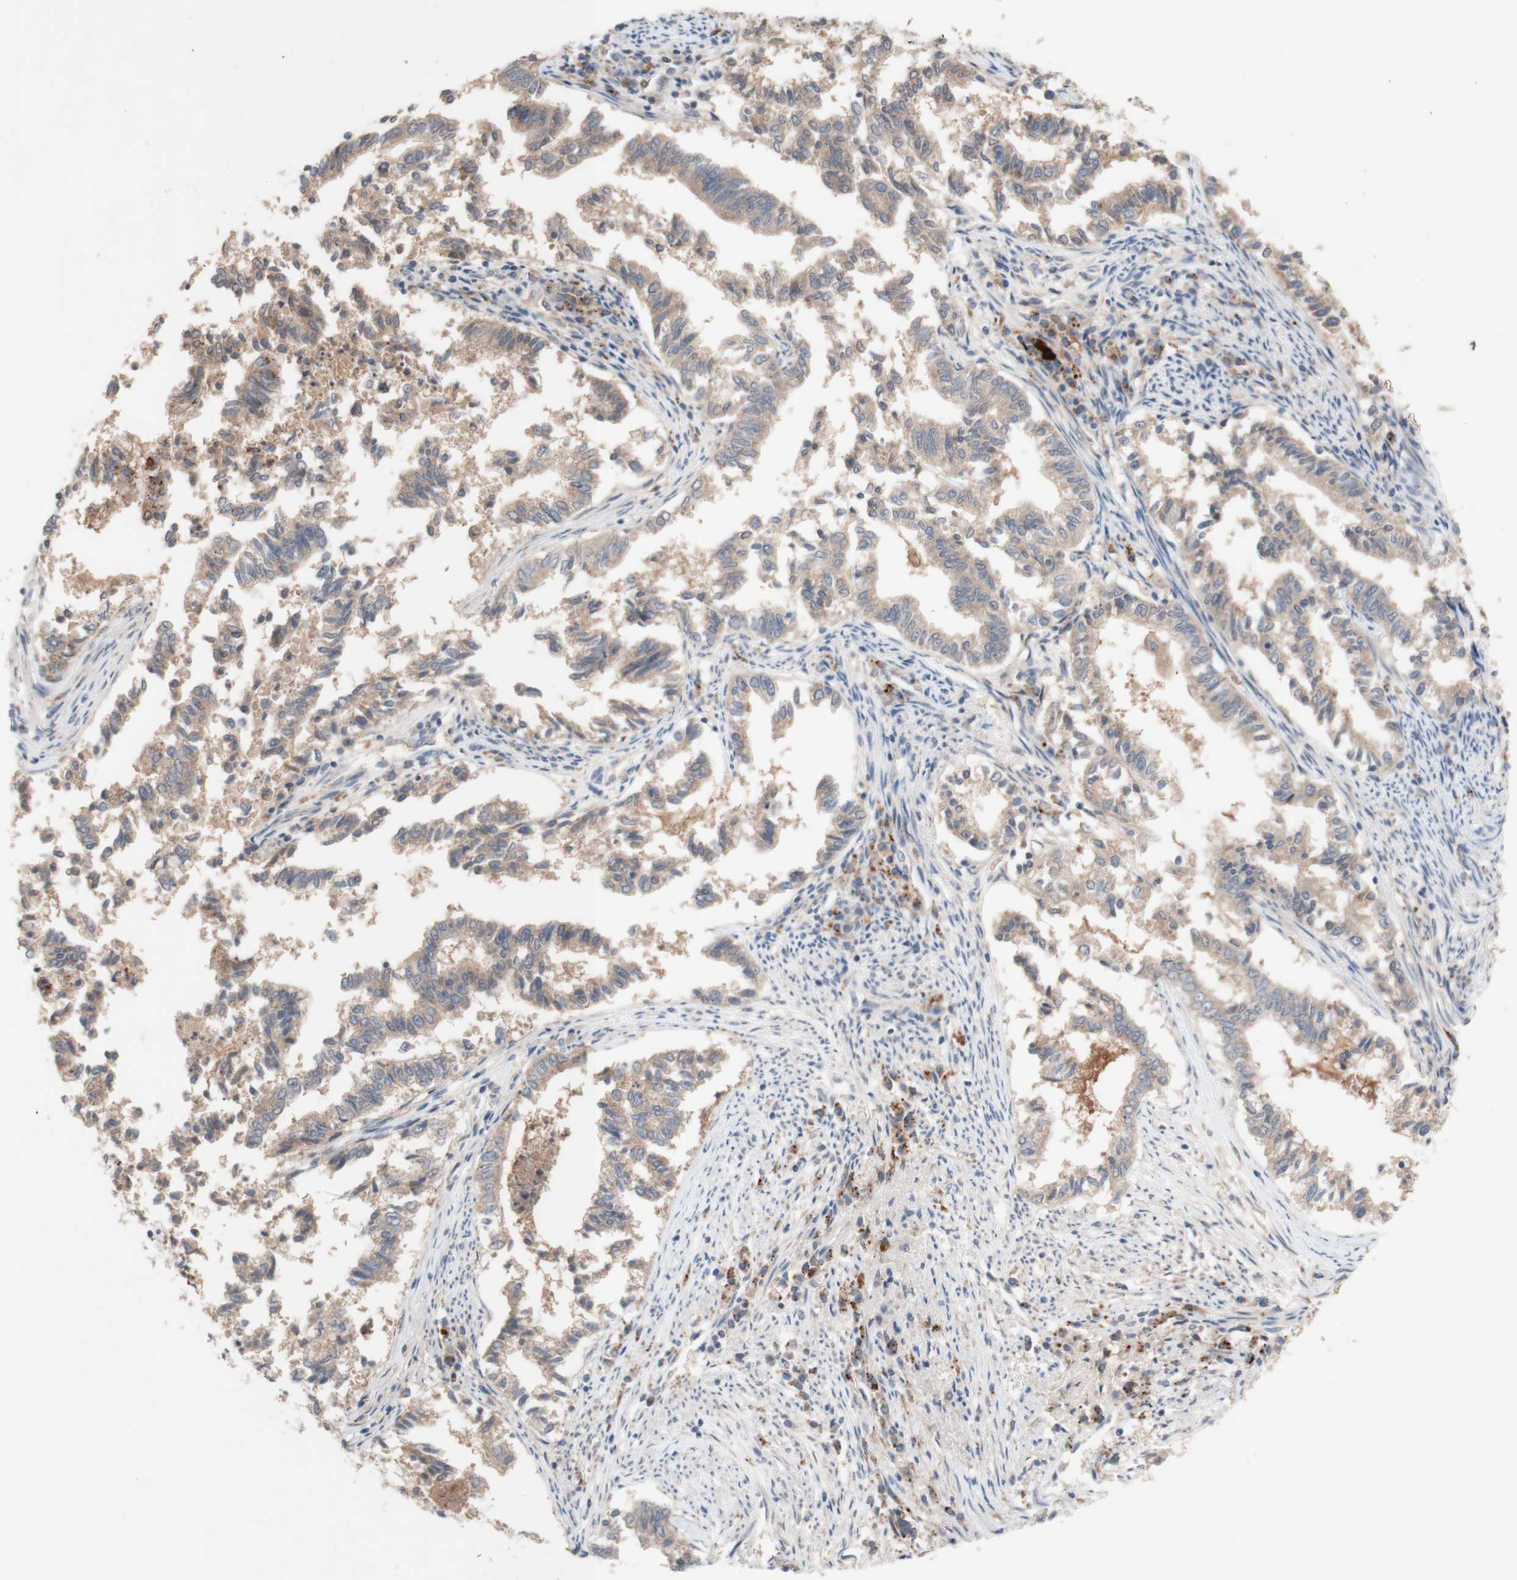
{"staining": {"intensity": "weak", "quantity": ">75%", "location": "cytoplasmic/membranous"}, "tissue": "endometrial cancer", "cell_type": "Tumor cells", "image_type": "cancer", "snomed": [{"axis": "morphology", "description": "Necrosis, NOS"}, {"axis": "morphology", "description": "Adenocarcinoma, NOS"}, {"axis": "topography", "description": "Endometrium"}], "caption": "Immunohistochemical staining of human endometrial cancer reveals low levels of weak cytoplasmic/membranous expression in approximately >75% of tumor cells.", "gene": "PEX2", "patient": {"sex": "female", "age": 79}}